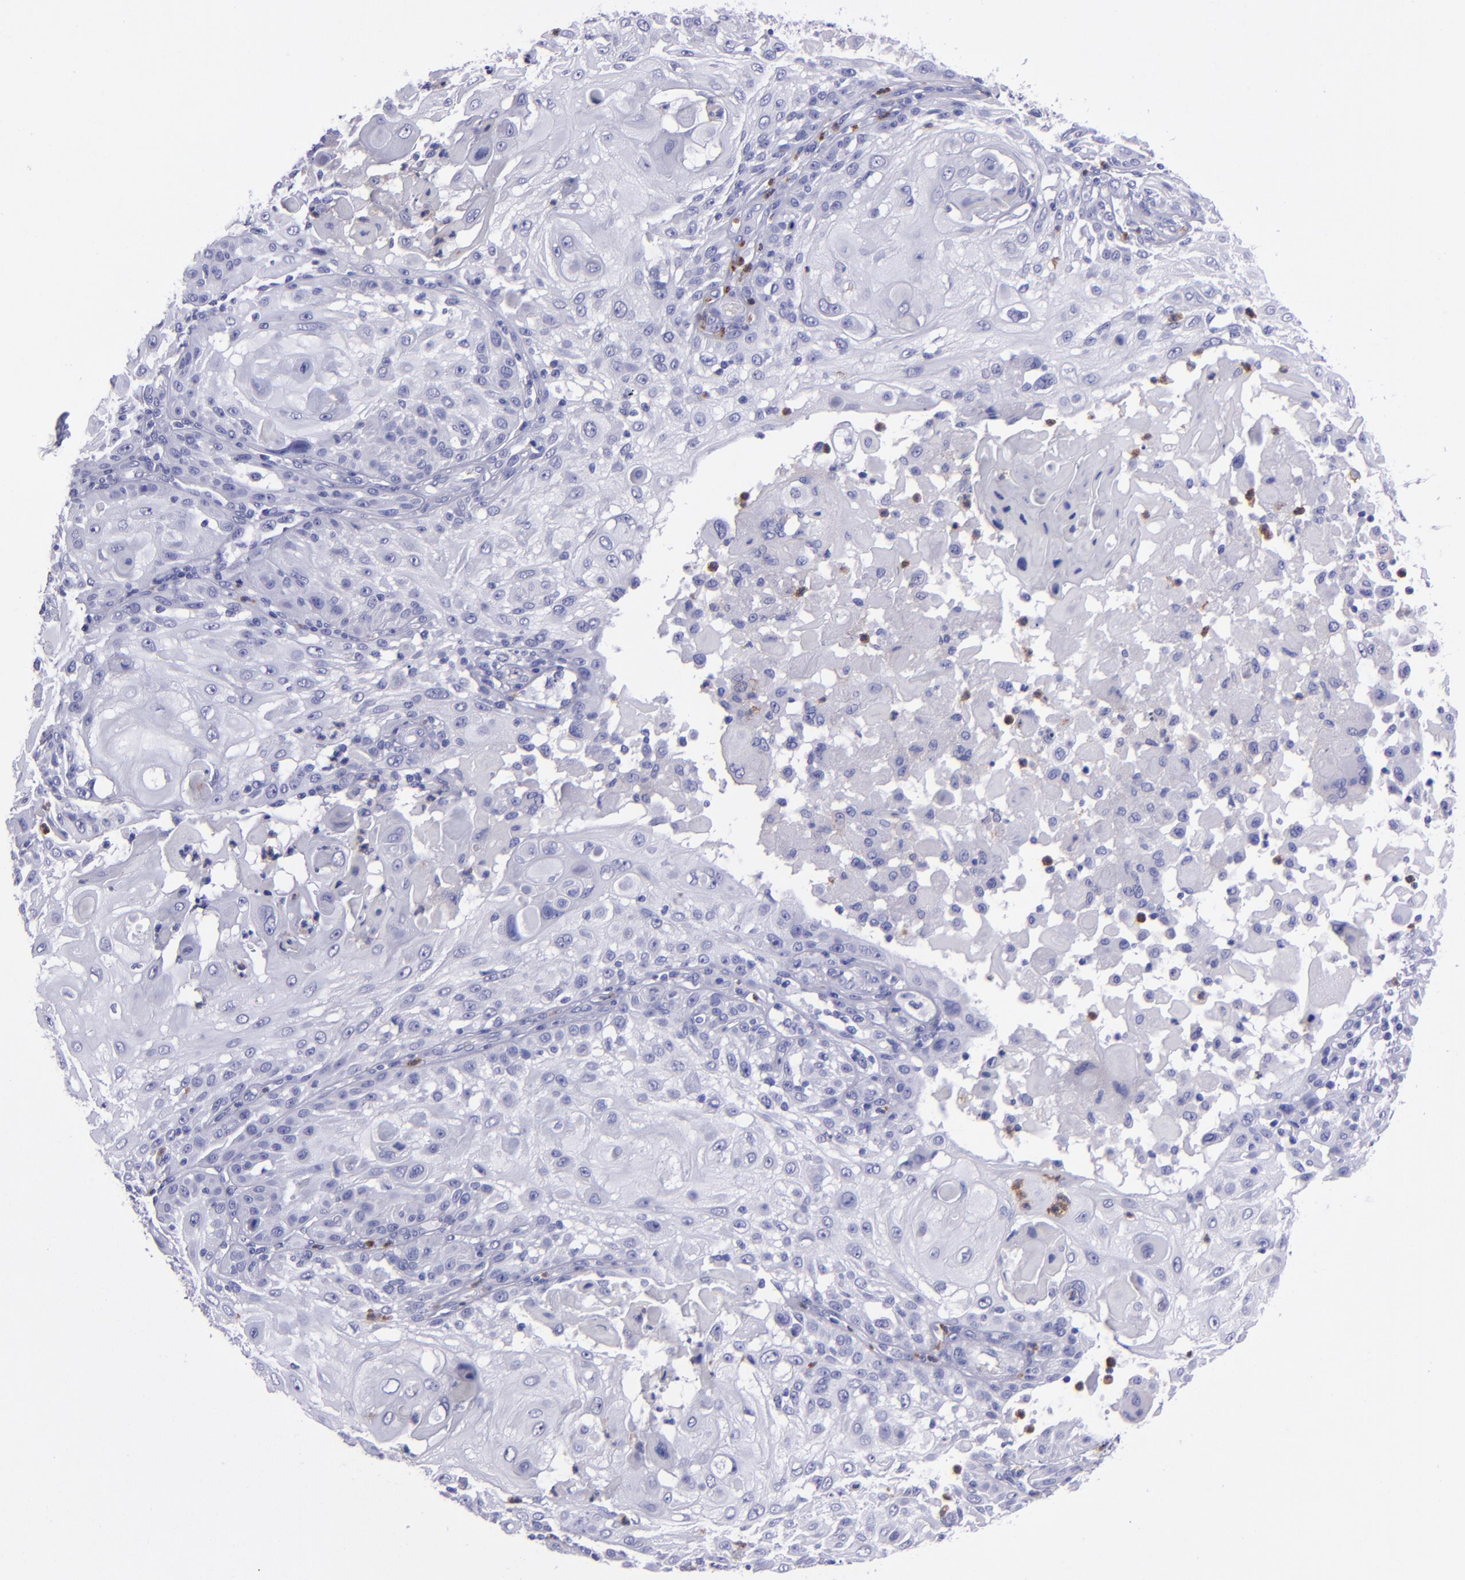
{"staining": {"intensity": "negative", "quantity": "none", "location": "none"}, "tissue": "skin cancer", "cell_type": "Tumor cells", "image_type": "cancer", "snomed": [{"axis": "morphology", "description": "Squamous cell carcinoma, NOS"}, {"axis": "topography", "description": "Skin"}], "caption": "Micrograph shows no protein expression in tumor cells of skin squamous cell carcinoma tissue.", "gene": "CR1", "patient": {"sex": "female", "age": 89}}